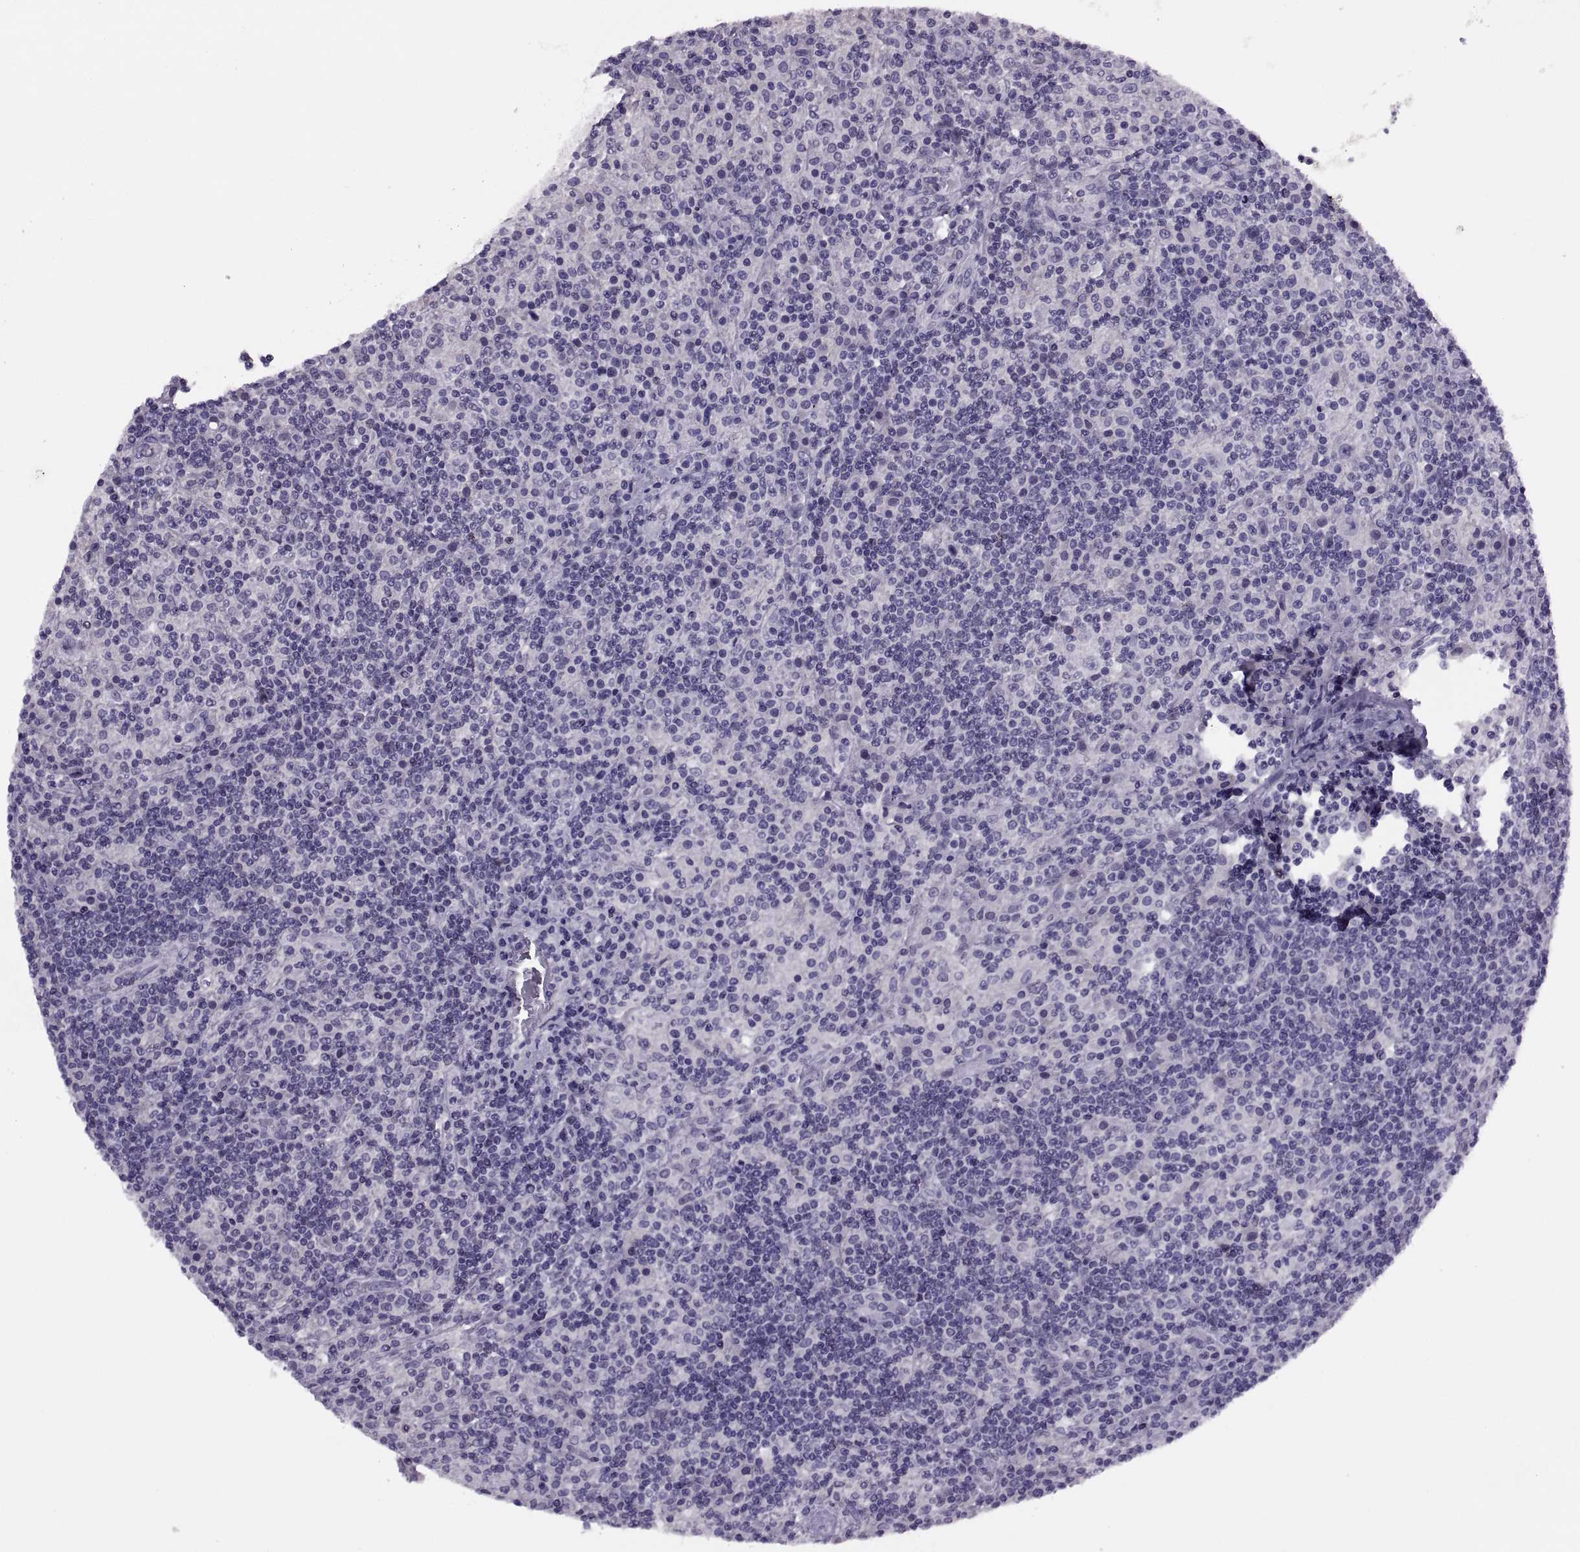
{"staining": {"intensity": "negative", "quantity": "none", "location": "none"}, "tissue": "lymphoma", "cell_type": "Tumor cells", "image_type": "cancer", "snomed": [{"axis": "morphology", "description": "Hodgkin's disease, NOS"}, {"axis": "topography", "description": "Lymph node"}], "caption": "Lymphoma stained for a protein using IHC exhibits no expression tumor cells.", "gene": "SYNGR4", "patient": {"sex": "male", "age": 70}}